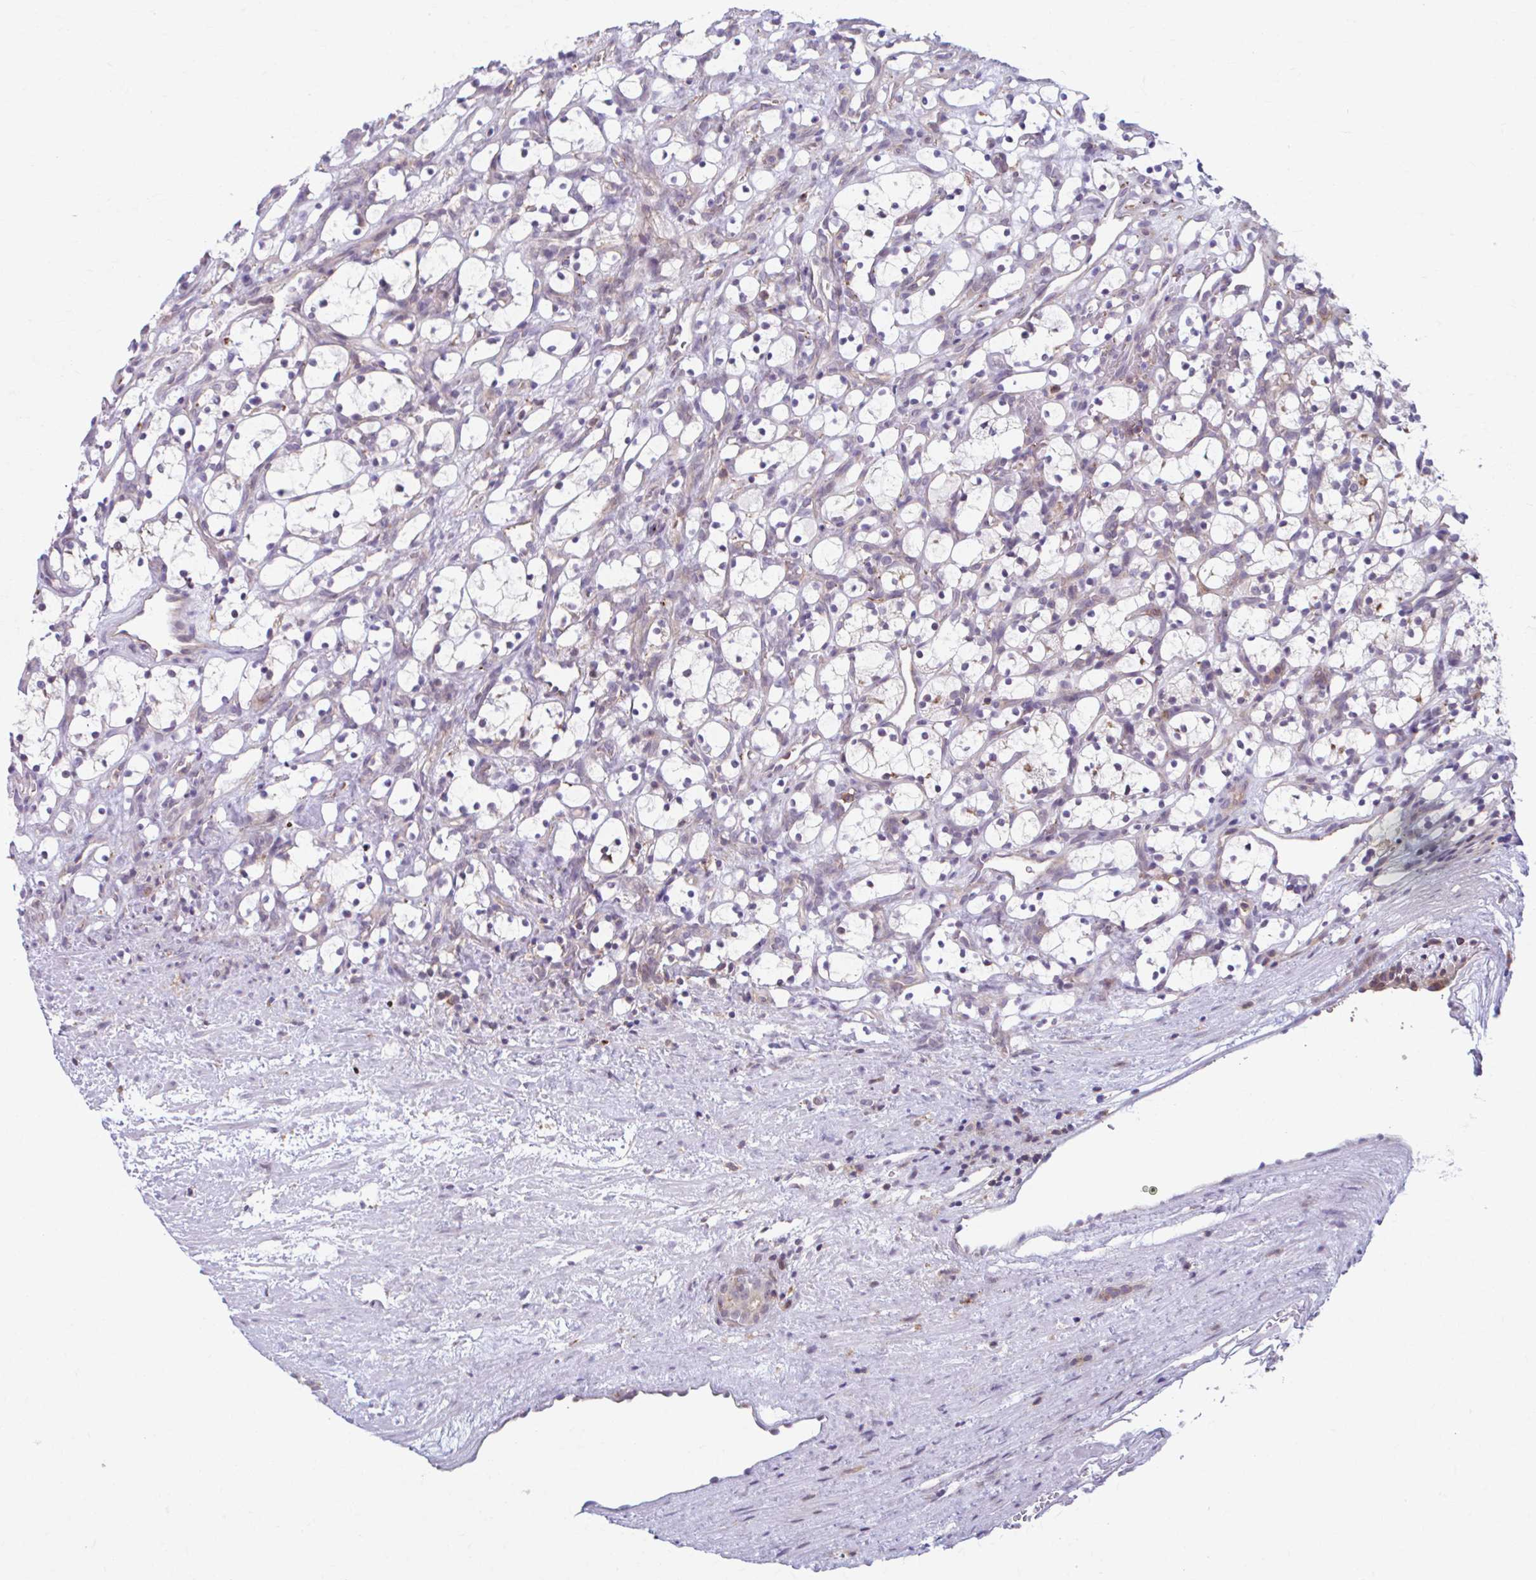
{"staining": {"intensity": "negative", "quantity": "none", "location": "none"}, "tissue": "renal cancer", "cell_type": "Tumor cells", "image_type": "cancer", "snomed": [{"axis": "morphology", "description": "Adenocarcinoma, NOS"}, {"axis": "topography", "description": "Kidney"}], "caption": "DAB immunohistochemical staining of human renal adenocarcinoma exhibits no significant positivity in tumor cells. (Brightfield microscopy of DAB (3,3'-diaminobenzidine) immunohistochemistry (IHC) at high magnification).", "gene": "ADAT3", "patient": {"sex": "female", "age": 69}}